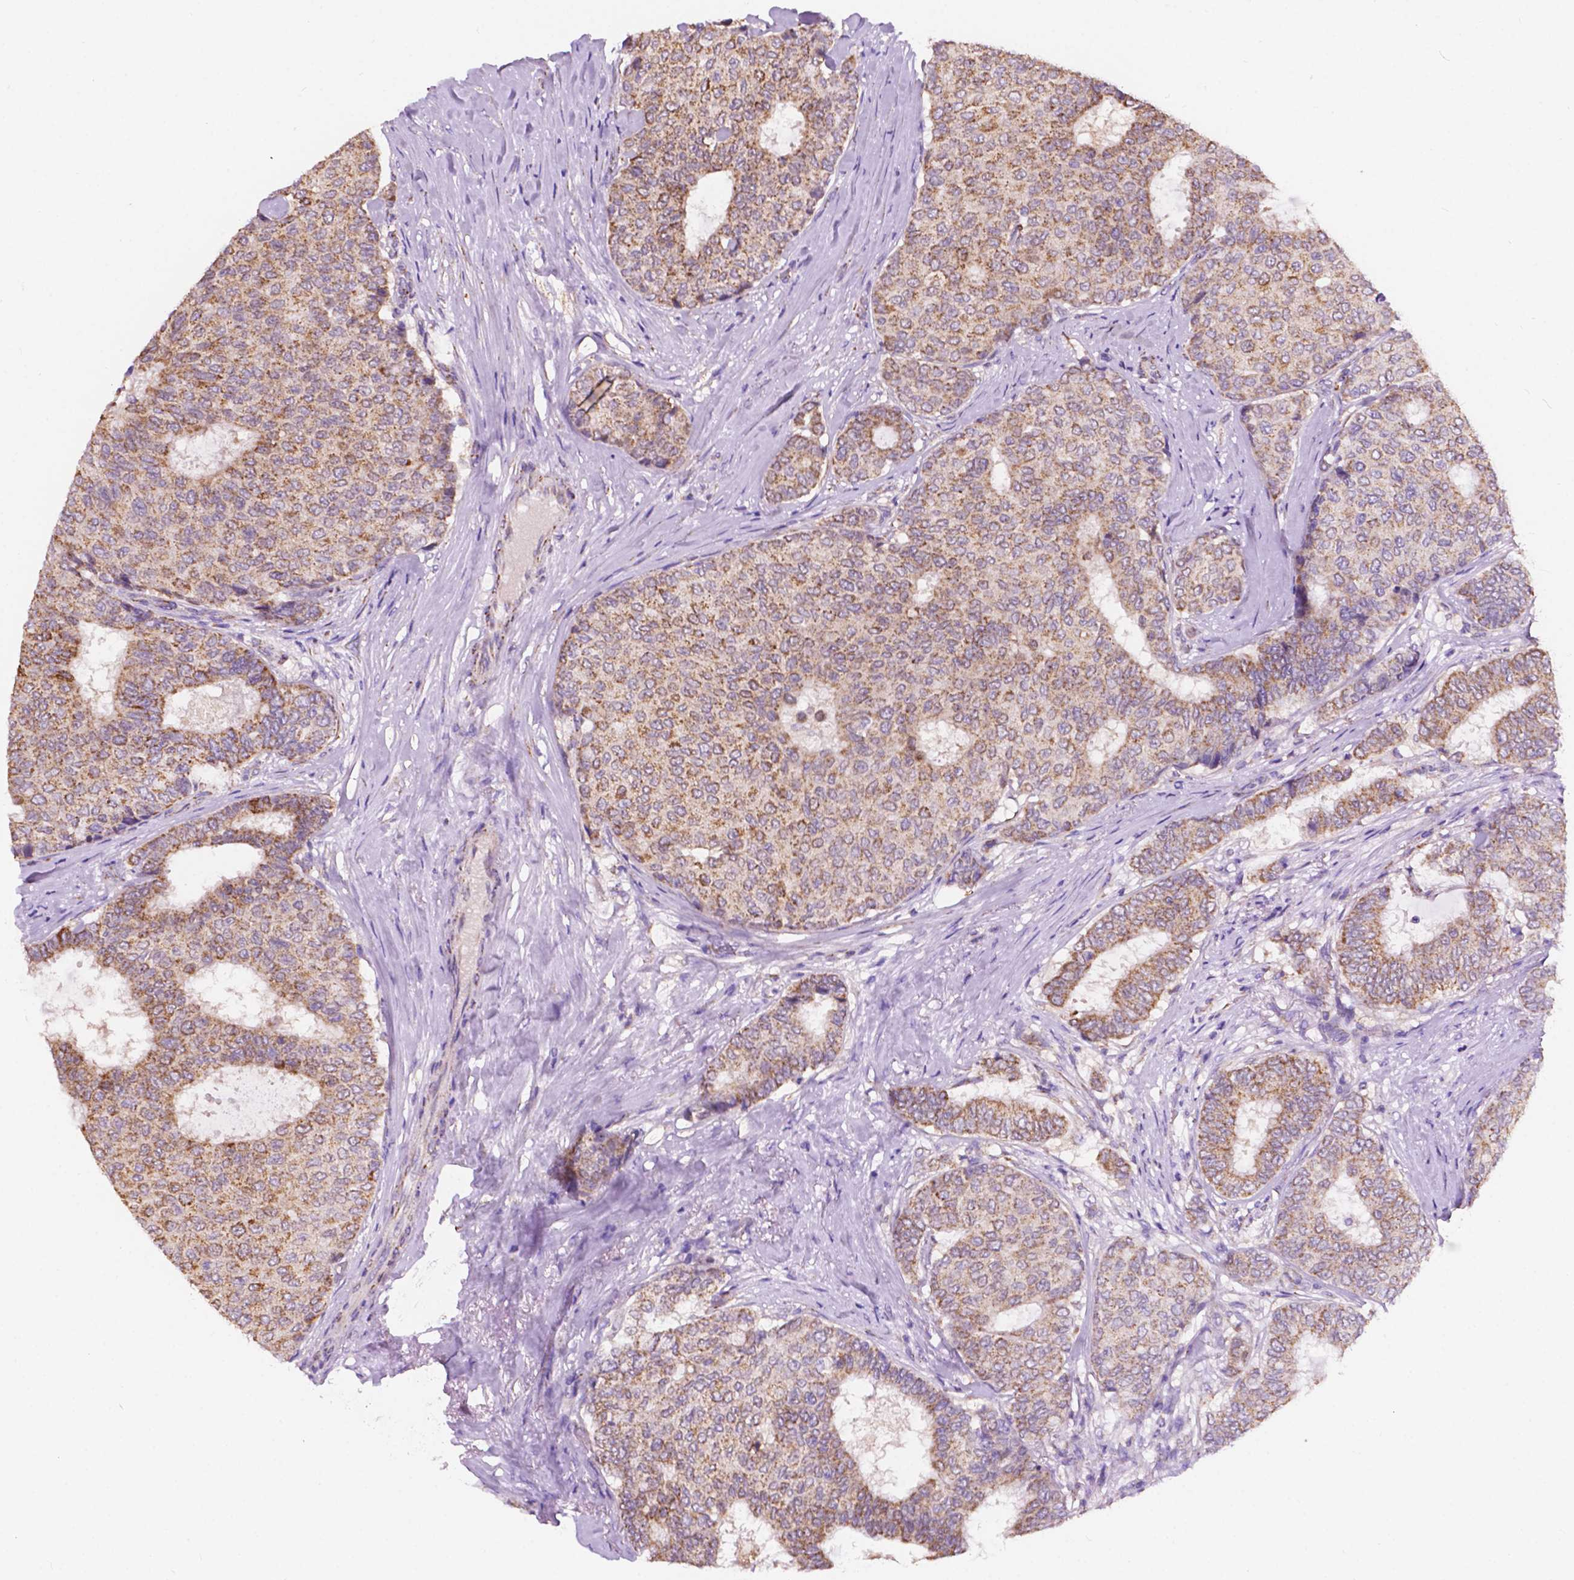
{"staining": {"intensity": "moderate", "quantity": "25%-75%", "location": "cytoplasmic/membranous"}, "tissue": "breast cancer", "cell_type": "Tumor cells", "image_type": "cancer", "snomed": [{"axis": "morphology", "description": "Duct carcinoma"}, {"axis": "topography", "description": "Breast"}], "caption": "This photomicrograph reveals immunohistochemistry staining of breast infiltrating ductal carcinoma, with medium moderate cytoplasmic/membranous positivity in approximately 25%-75% of tumor cells.", "gene": "TRPV5", "patient": {"sex": "female", "age": 75}}